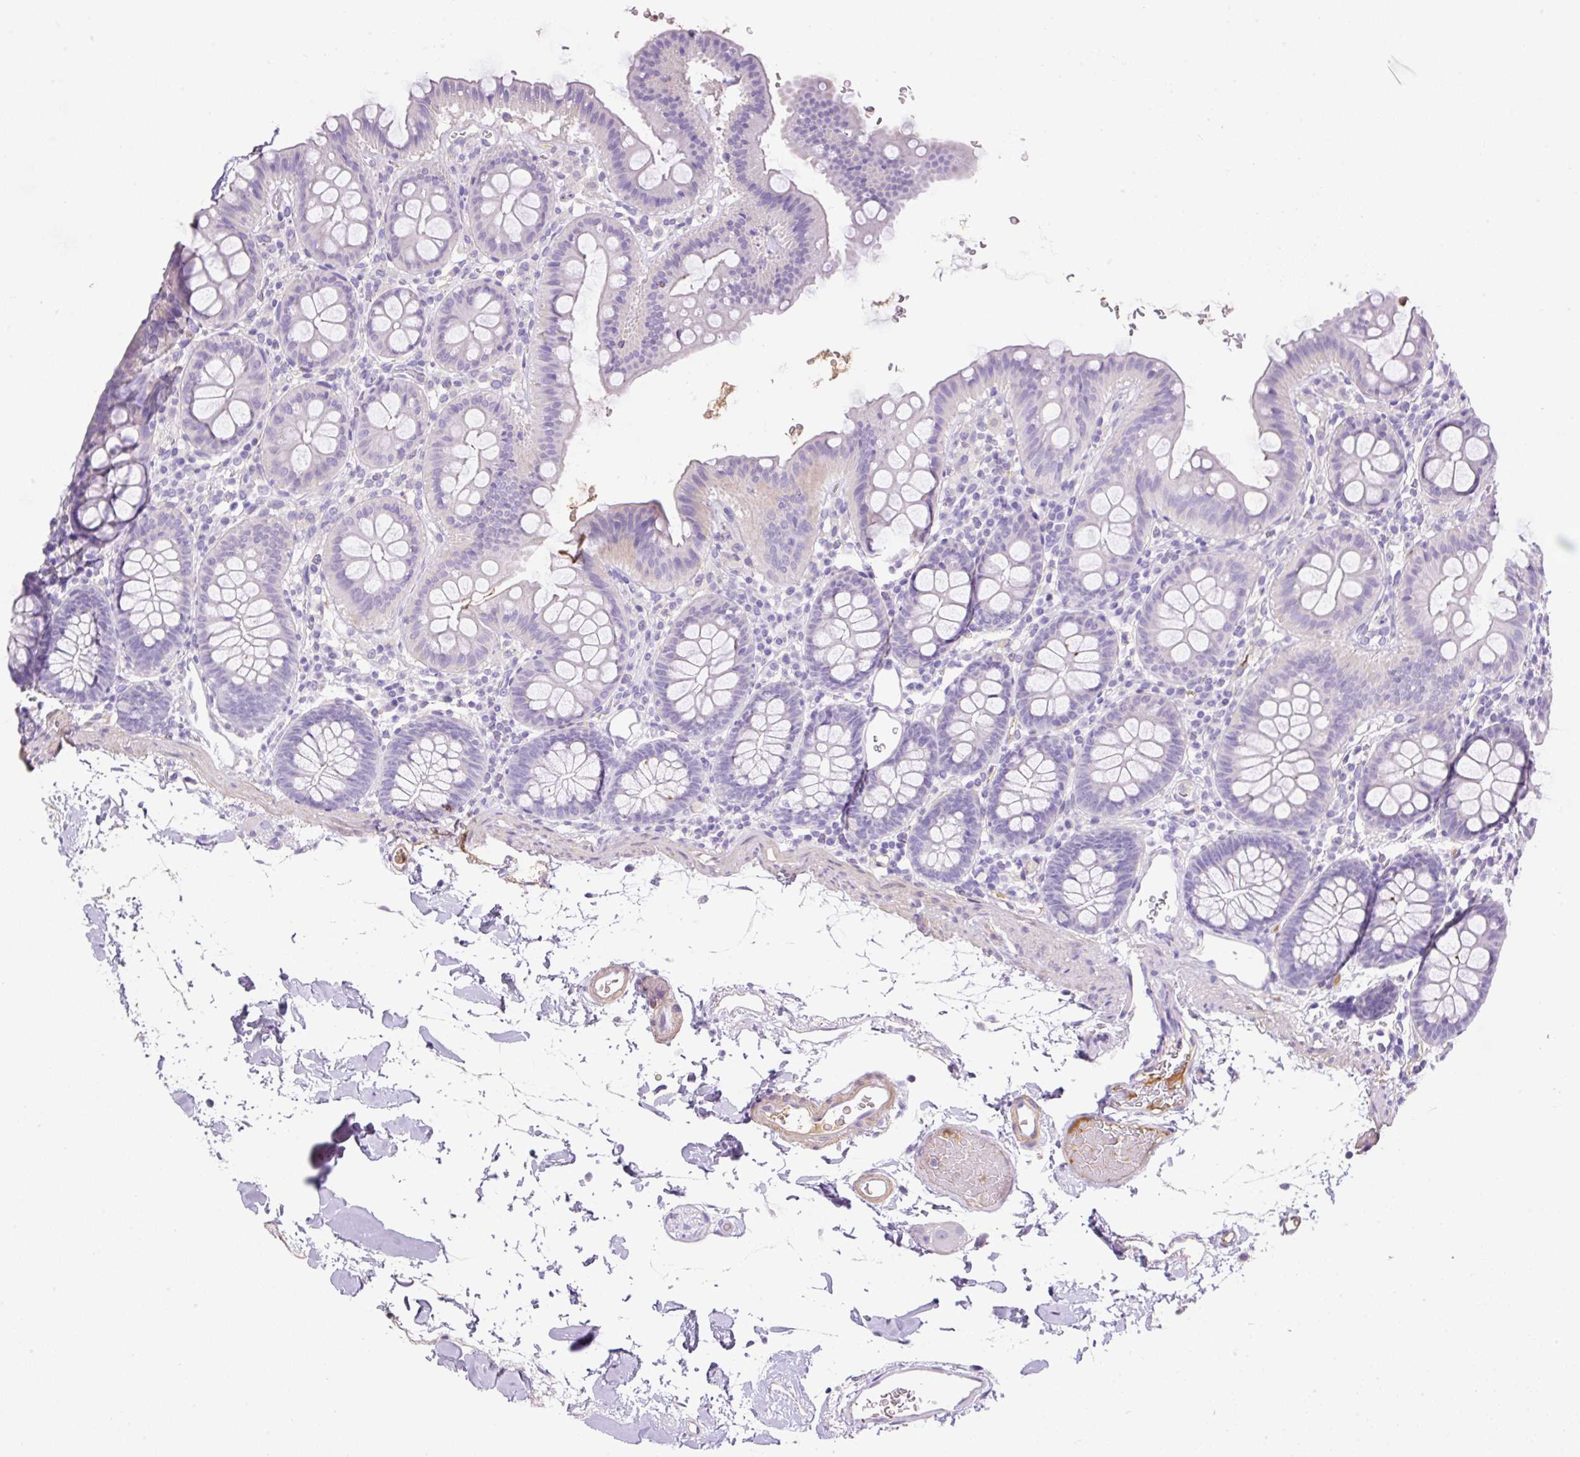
{"staining": {"intensity": "moderate", "quantity": "25%-75%", "location": "cytoplasmic/membranous"}, "tissue": "colon", "cell_type": "Endothelial cells", "image_type": "normal", "snomed": [{"axis": "morphology", "description": "Normal tissue, NOS"}, {"axis": "topography", "description": "Colon"}], "caption": "This histopathology image displays unremarkable colon stained with IHC to label a protein in brown. The cytoplasmic/membranous of endothelial cells show moderate positivity for the protein. Nuclei are counter-stained blue.", "gene": "TDRD15", "patient": {"sex": "male", "age": 75}}